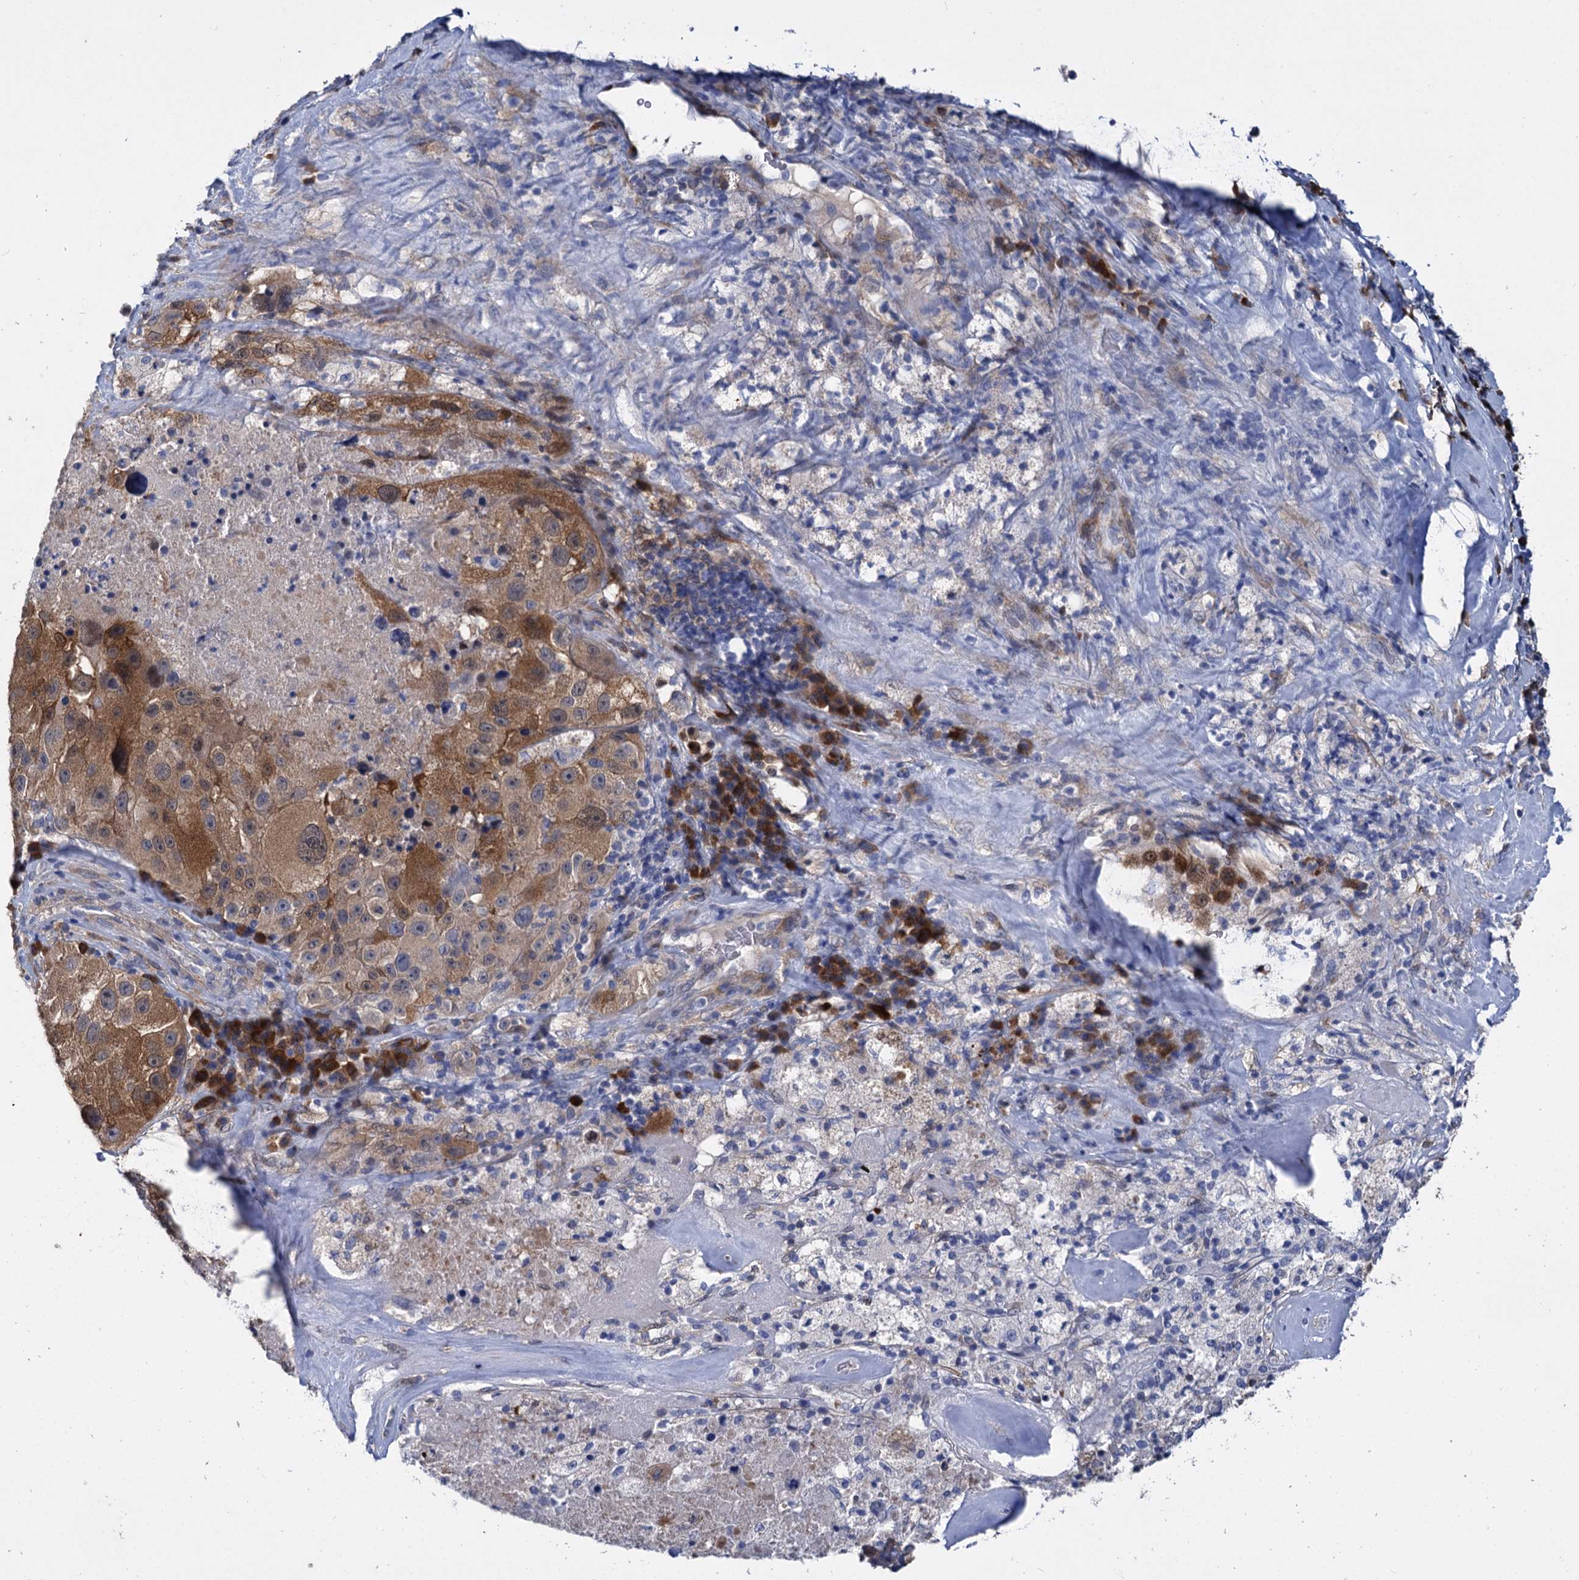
{"staining": {"intensity": "moderate", "quantity": ">75%", "location": "cytoplasmic/membranous"}, "tissue": "melanoma", "cell_type": "Tumor cells", "image_type": "cancer", "snomed": [{"axis": "morphology", "description": "Malignant melanoma, Metastatic site"}, {"axis": "topography", "description": "Lymph node"}], "caption": "Malignant melanoma (metastatic site) stained with a brown dye demonstrates moderate cytoplasmic/membranous positive expression in approximately >75% of tumor cells.", "gene": "GSTM3", "patient": {"sex": "male", "age": 62}}